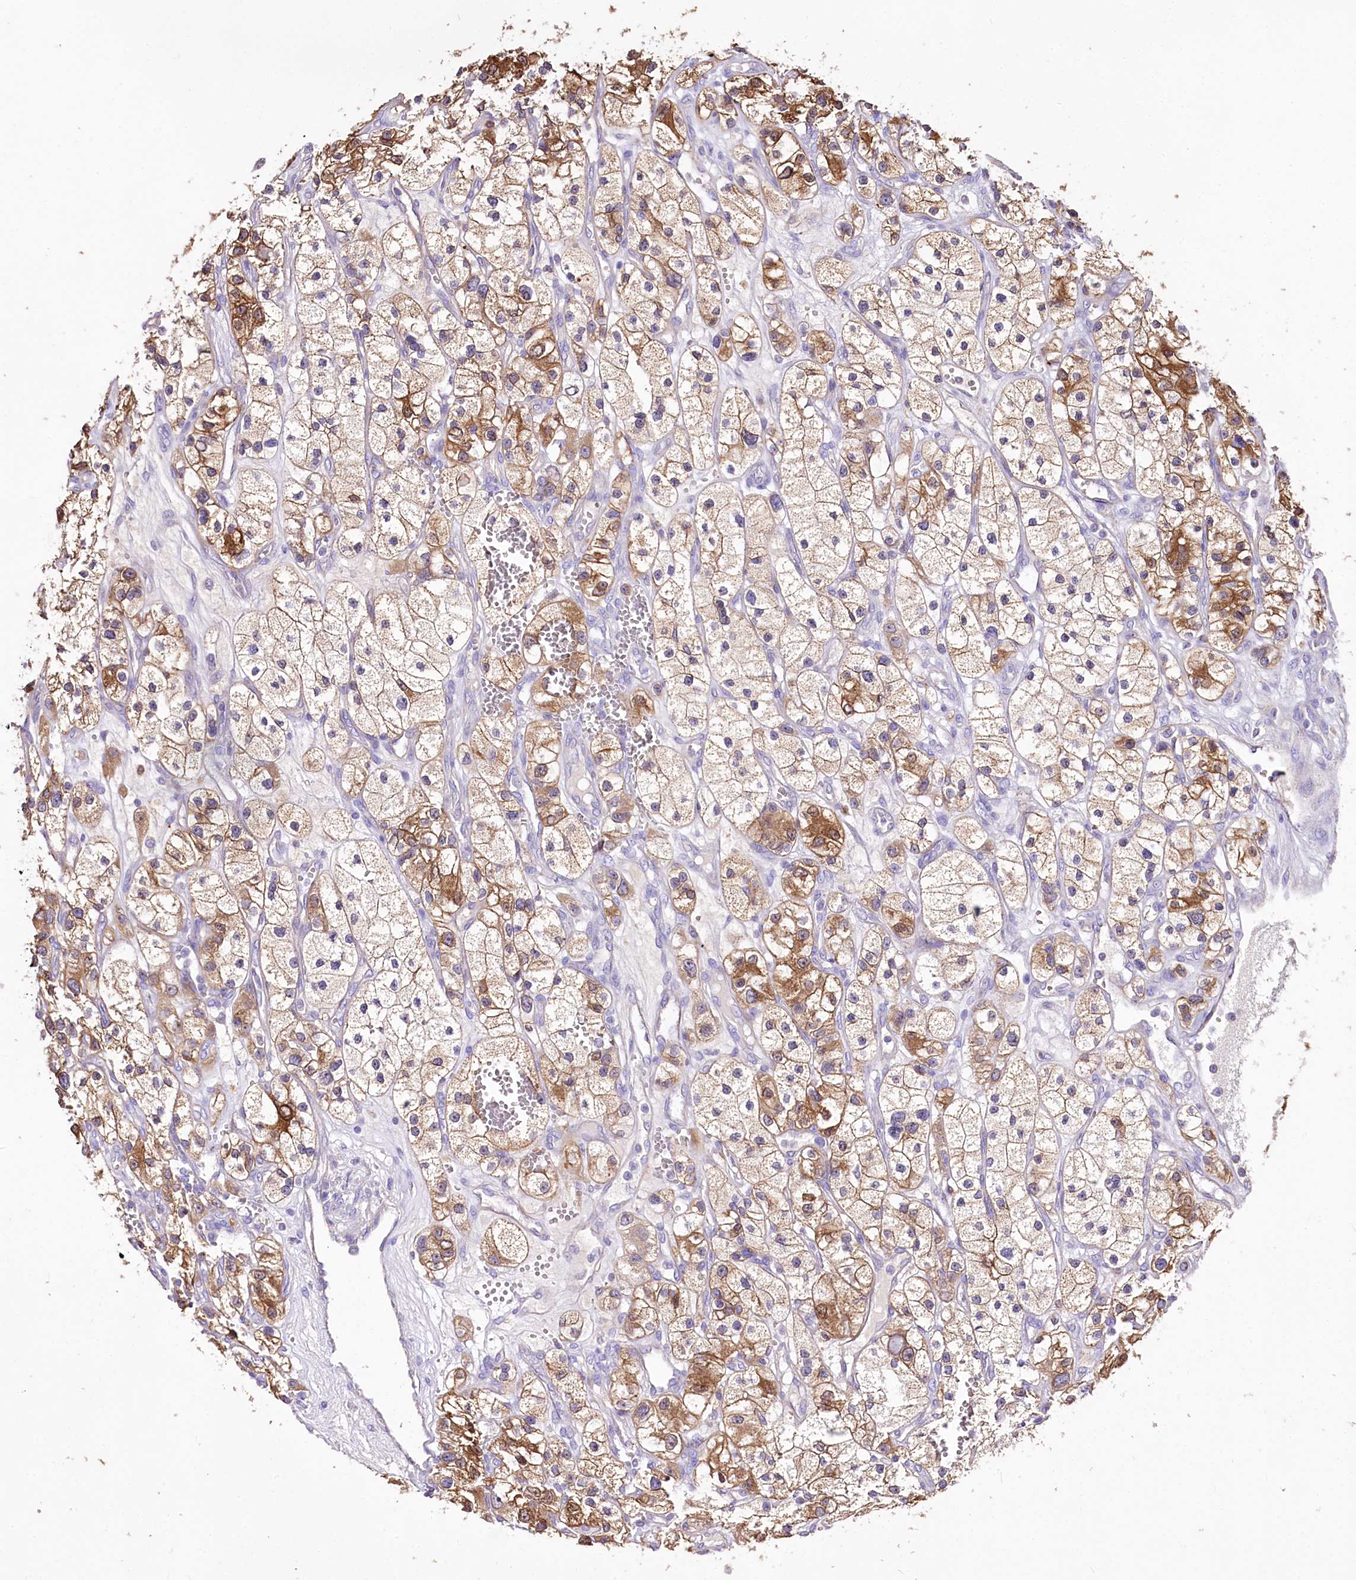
{"staining": {"intensity": "moderate", "quantity": ">75%", "location": "cytoplasmic/membranous"}, "tissue": "renal cancer", "cell_type": "Tumor cells", "image_type": "cancer", "snomed": [{"axis": "morphology", "description": "Adenocarcinoma, NOS"}, {"axis": "topography", "description": "Kidney"}], "caption": "IHC histopathology image of neoplastic tissue: renal adenocarcinoma stained using immunohistochemistry (IHC) exhibits medium levels of moderate protein expression localized specifically in the cytoplasmic/membranous of tumor cells, appearing as a cytoplasmic/membranous brown color.", "gene": "PTER", "patient": {"sex": "female", "age": 57}}